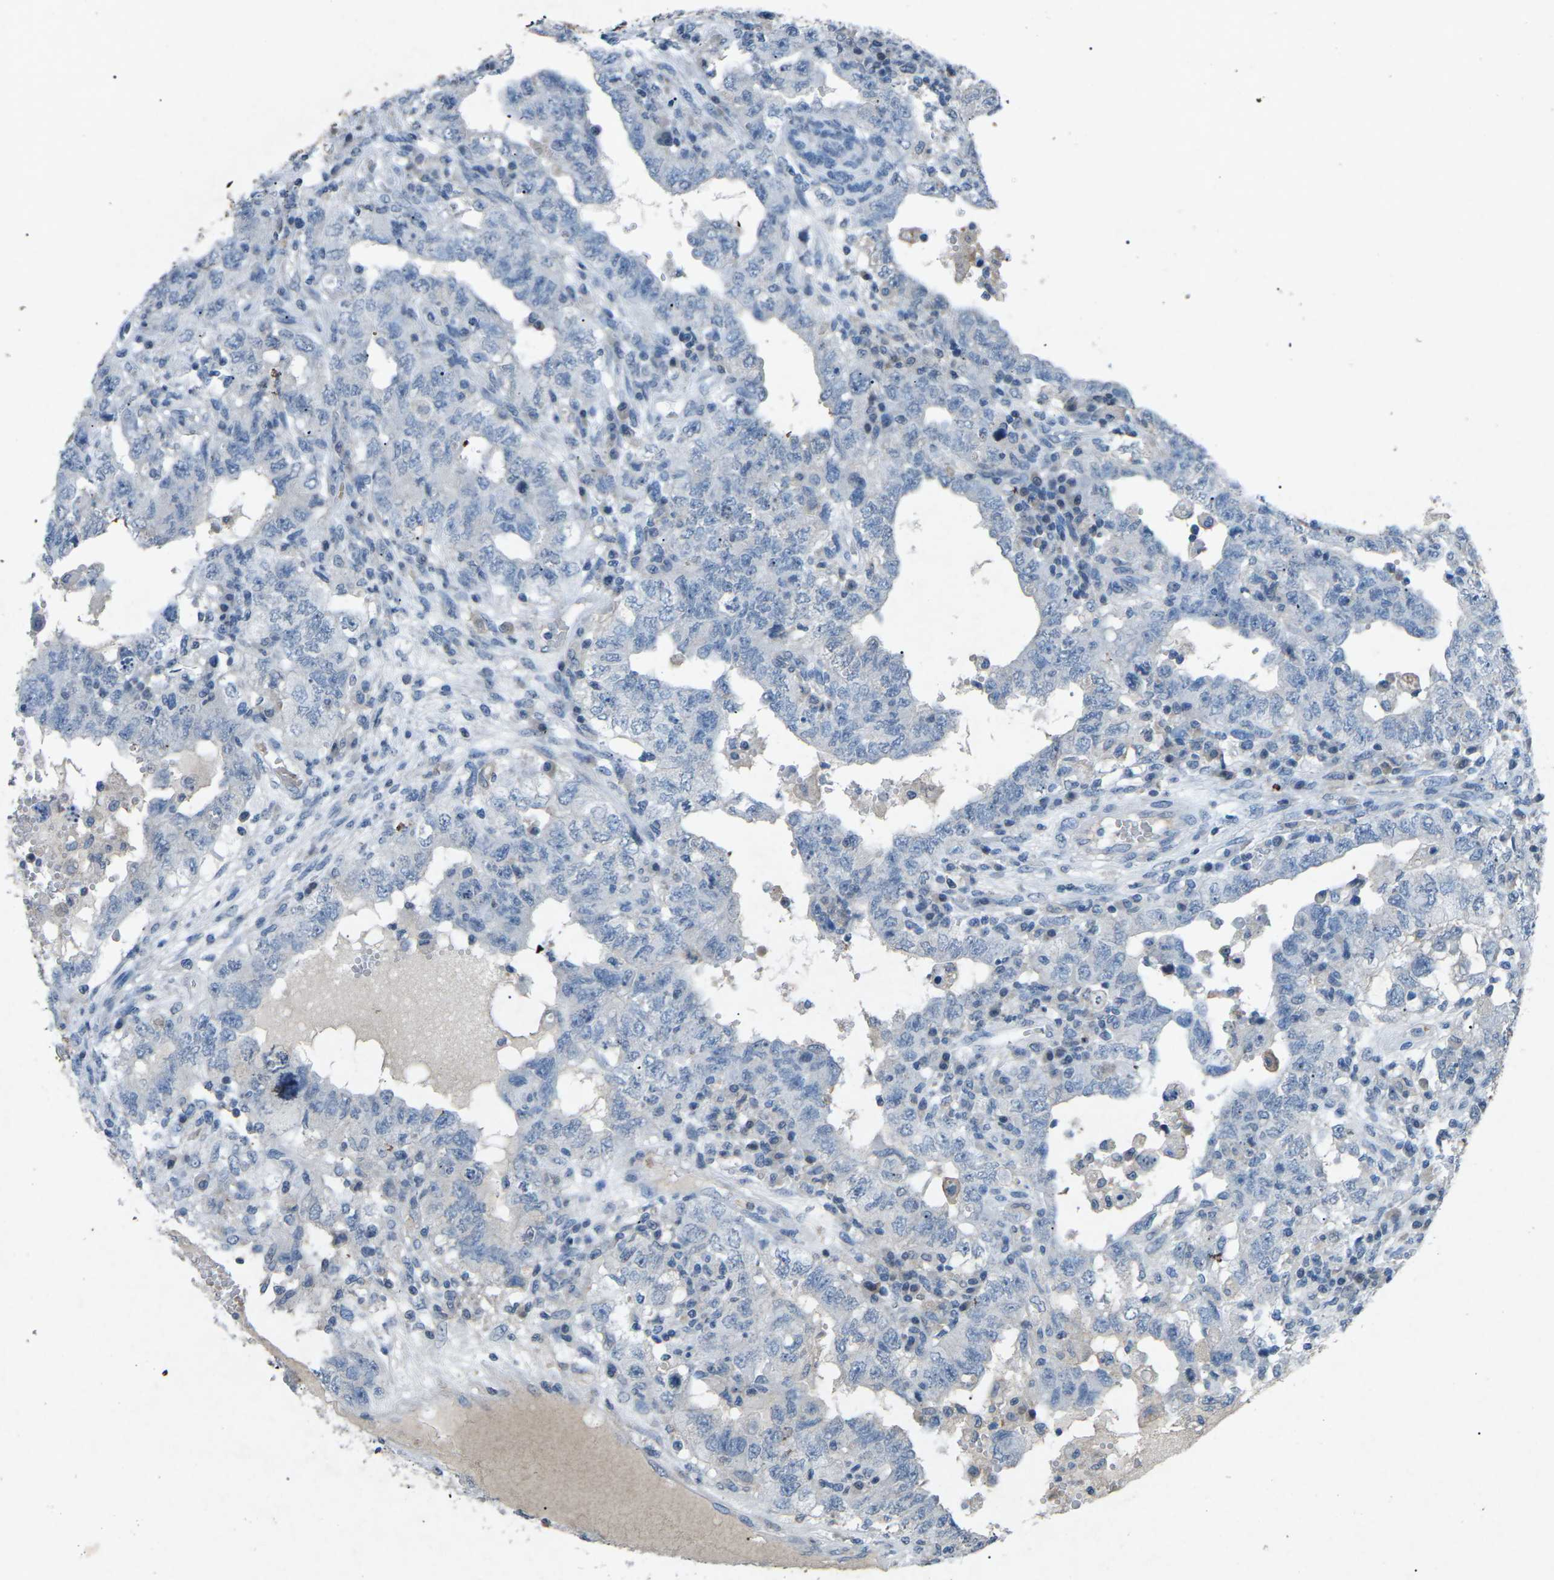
{"staining": {"intensity": "negative", "quantity": "none", "location": "none"}, "tissue": "testis cancer", "cell_type": "Tumor cells", "image_type": "cancer", "snomed": [{"axis": "morphology", "description": "Carcinoma, Embryonal, NOS"}, {"axis": "topography", "description": "Testis"}], "caption": "Testis cancer stained for a protein using immunohistochemistry (IHC) reveals no staining tumor cells.", "gene": "A1BG", "patient": {"sex": "male", "age": 26}}